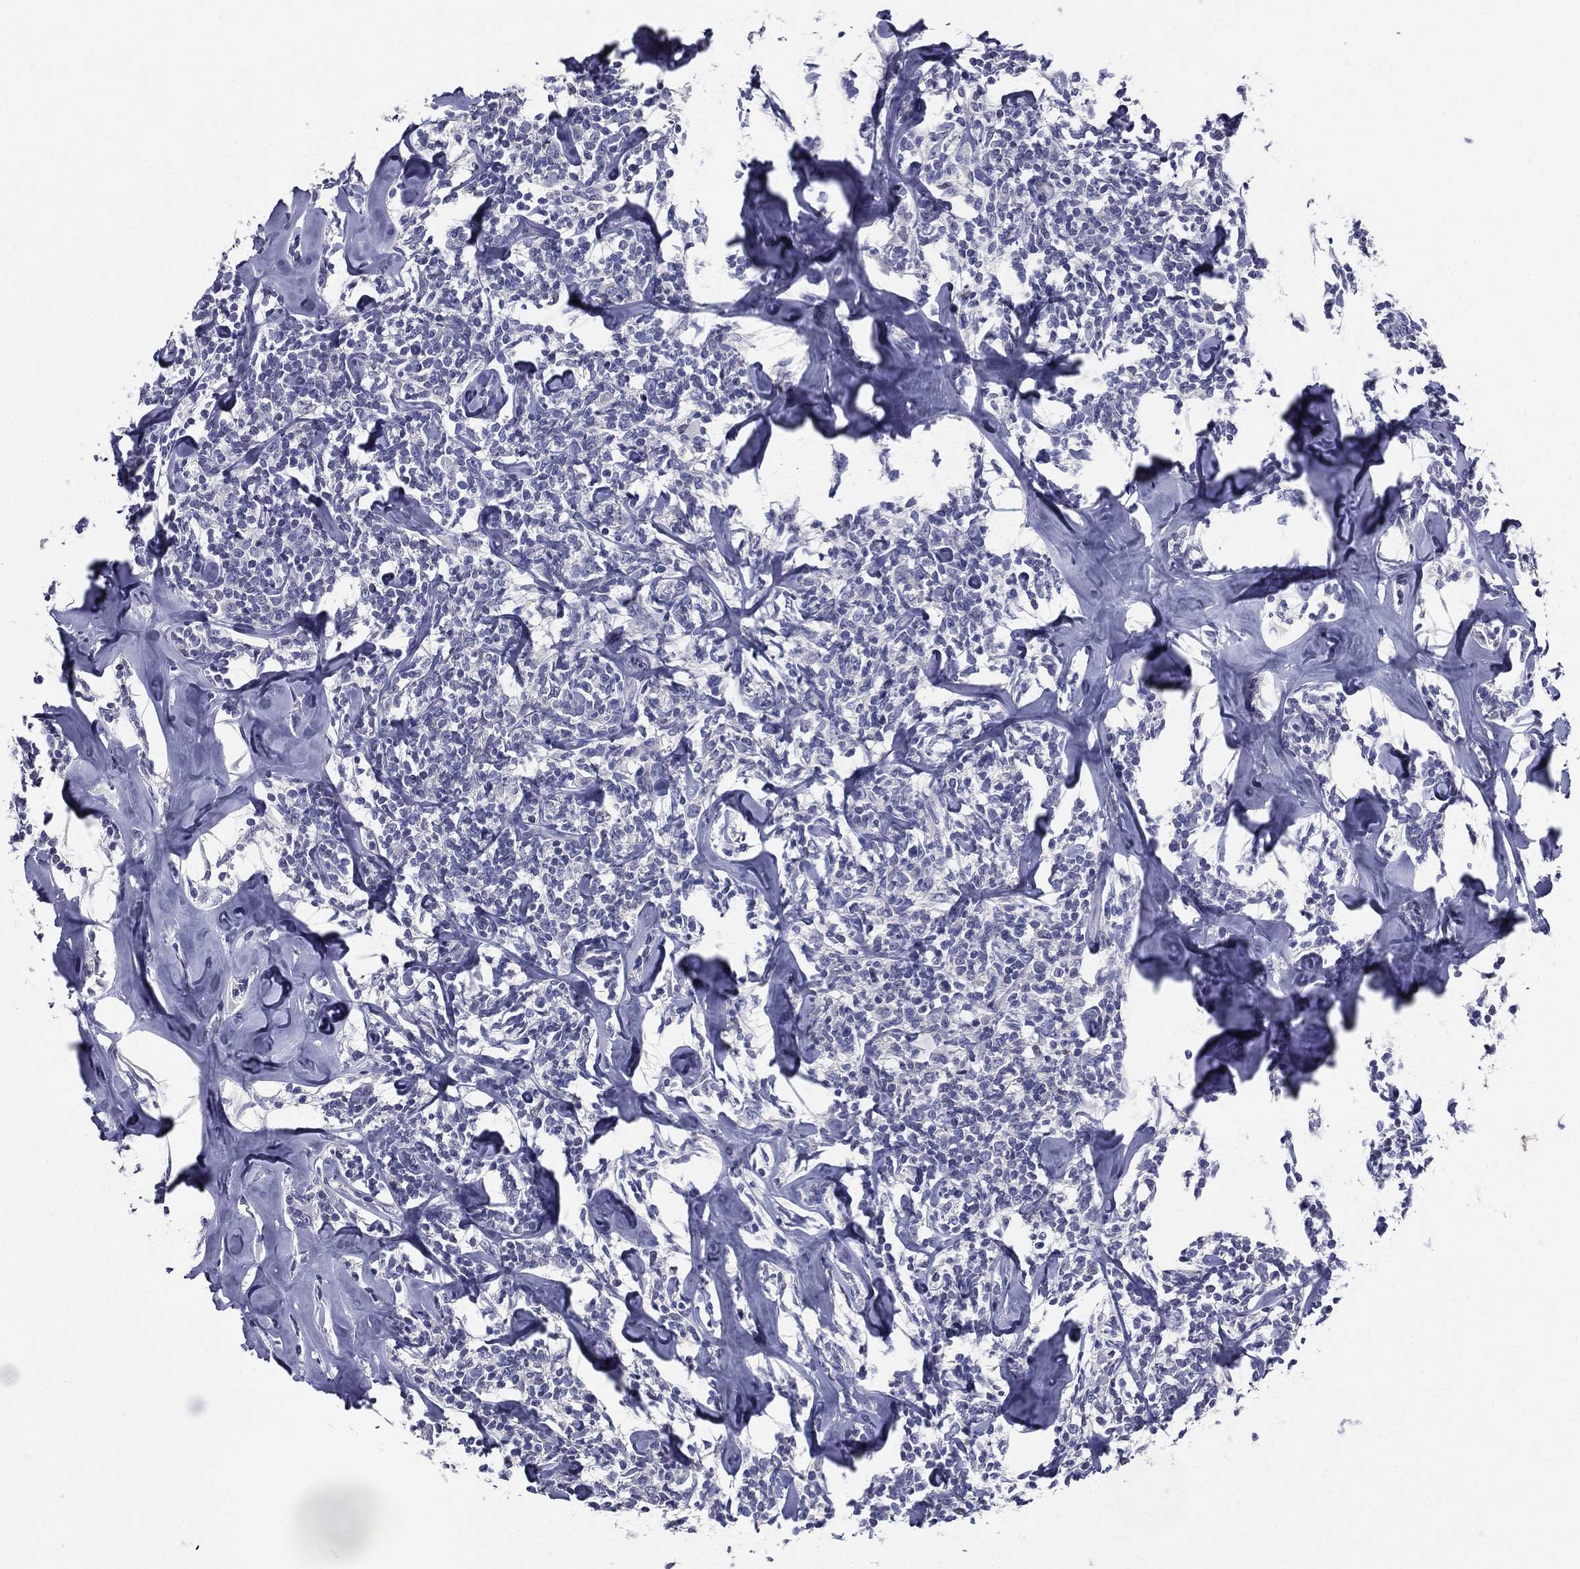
{"staining": {"intensity": "negative", "quantity": "none", "location": "none"}, "tissue": "lymphoma", "cell_type": "Tumor cells", "image_type": "cancer", "snomed": [{"axis": "morphology", "description": "Malignant lymphoma, non-Hodgkin's type, Low grade"}, {"axis": "topography", "description": "Lymph node"}], "caption": "This is an immunohistochemistry (IHC) photomicrograph of lymphoma. There is no expression in tumor cells.", "gene": "TGM1", "patient": {"sex": "female", "age": 56}}